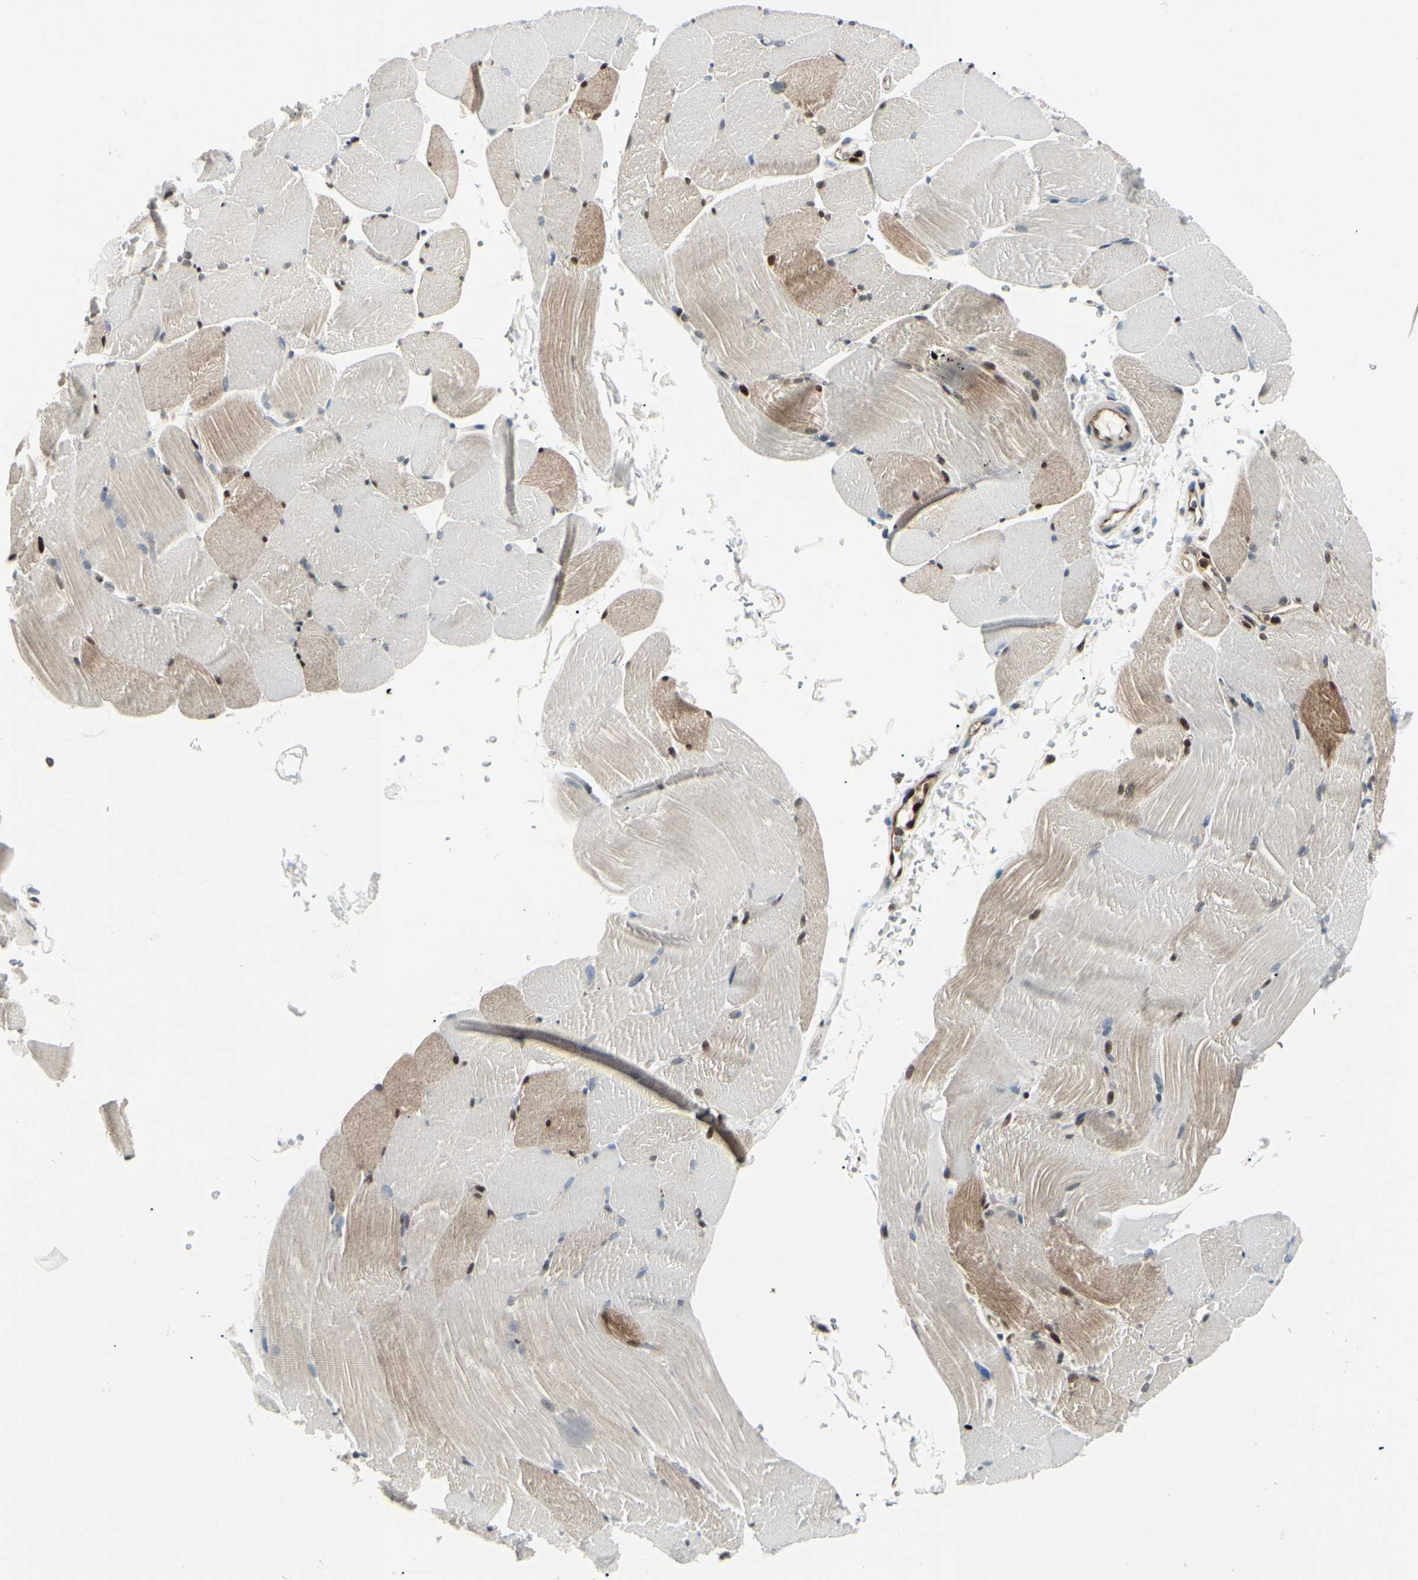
{"staining": {"intensity": "moderate", "quantity": "25%-75%", "location": "cytoplasmic/membranous"}, "tissue": "skeletal muscle", "cell_type": "Myocytes", "image_type": "normal", "snomed": [{"axis": "morphology", "description": "Normal tissue, NOS"}, {"axis": "topography", "description": "Skeletal muscle"}, {"axis": "topography", "description": "Parathyroid gland"}], "caption": "IHC micrograph of benign skeletal muscle stained for a protein (brown), which reveals medium levels of moderate cytoplasmic/membranous positivity in approximately 25%-75% of myocytes.", "gene": "PGK1", "patient": {"sex": "female", "age": 37}}